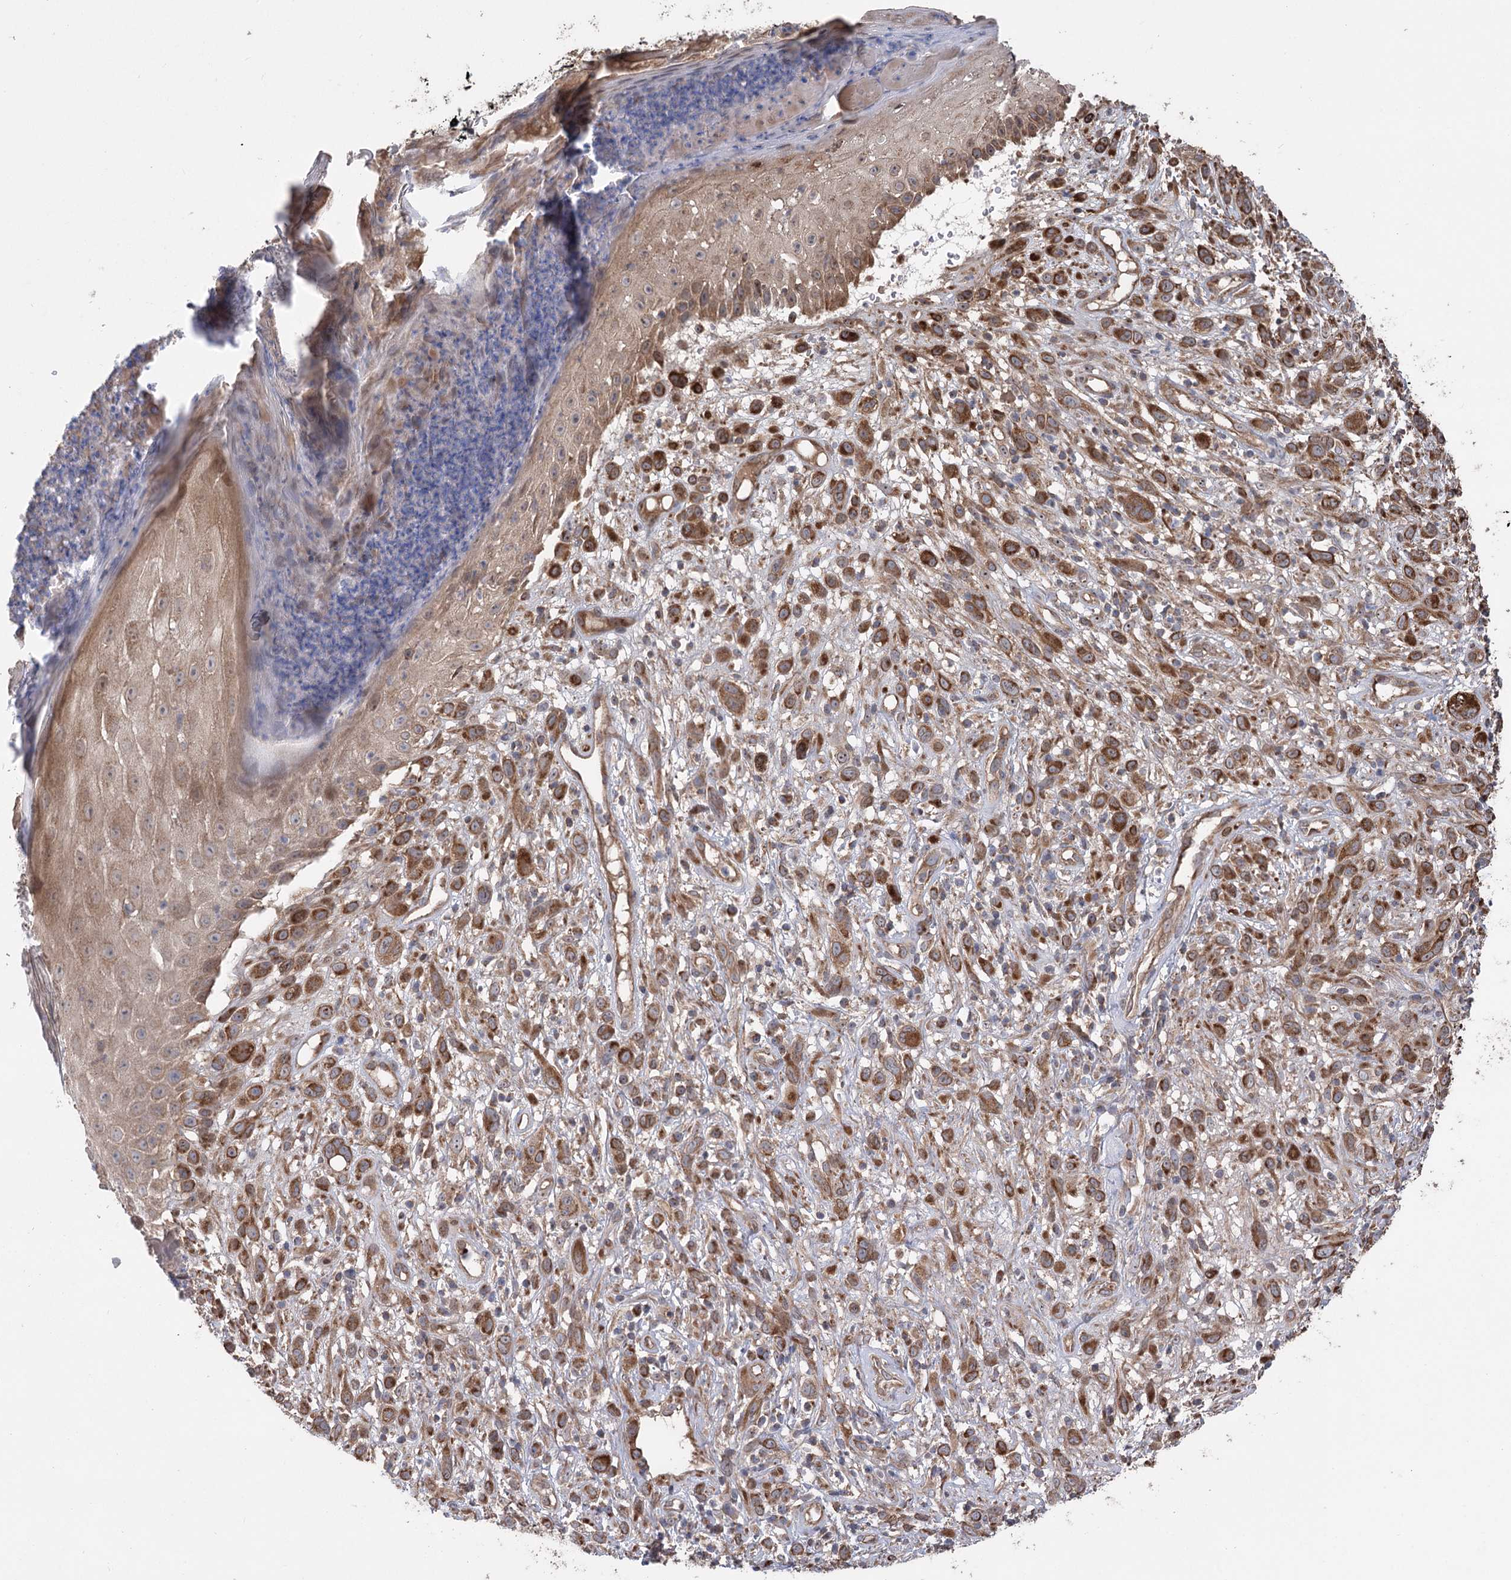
{"staining": {"intensity": "strong", "quantity": ">75%", "location": "cytoplasmic/membranous"}, "tissue": "melanoma", "cell_type": "Tumor cells", "image_type": "cancer", "snomed": [{"axis": "morphology", "description": "Malignant melanoma, NOS"}, {"axis": "topography", "description": "Skin of trunk"}], "caption": "Immunohistochemistry staining of malignant melanoma, which demonstrates high levels of strong cytoplasmic/membranous staining in approximately >75% of tumor cells indicating strong cytoplasmic/membranous protein positivity. The staining was performed using DAB (brown) for protein detection and nuclei were counterstained in hematoxylin (blue).", "gene": "RWDD4", "patient": {"sex": "male", "age": 71}}